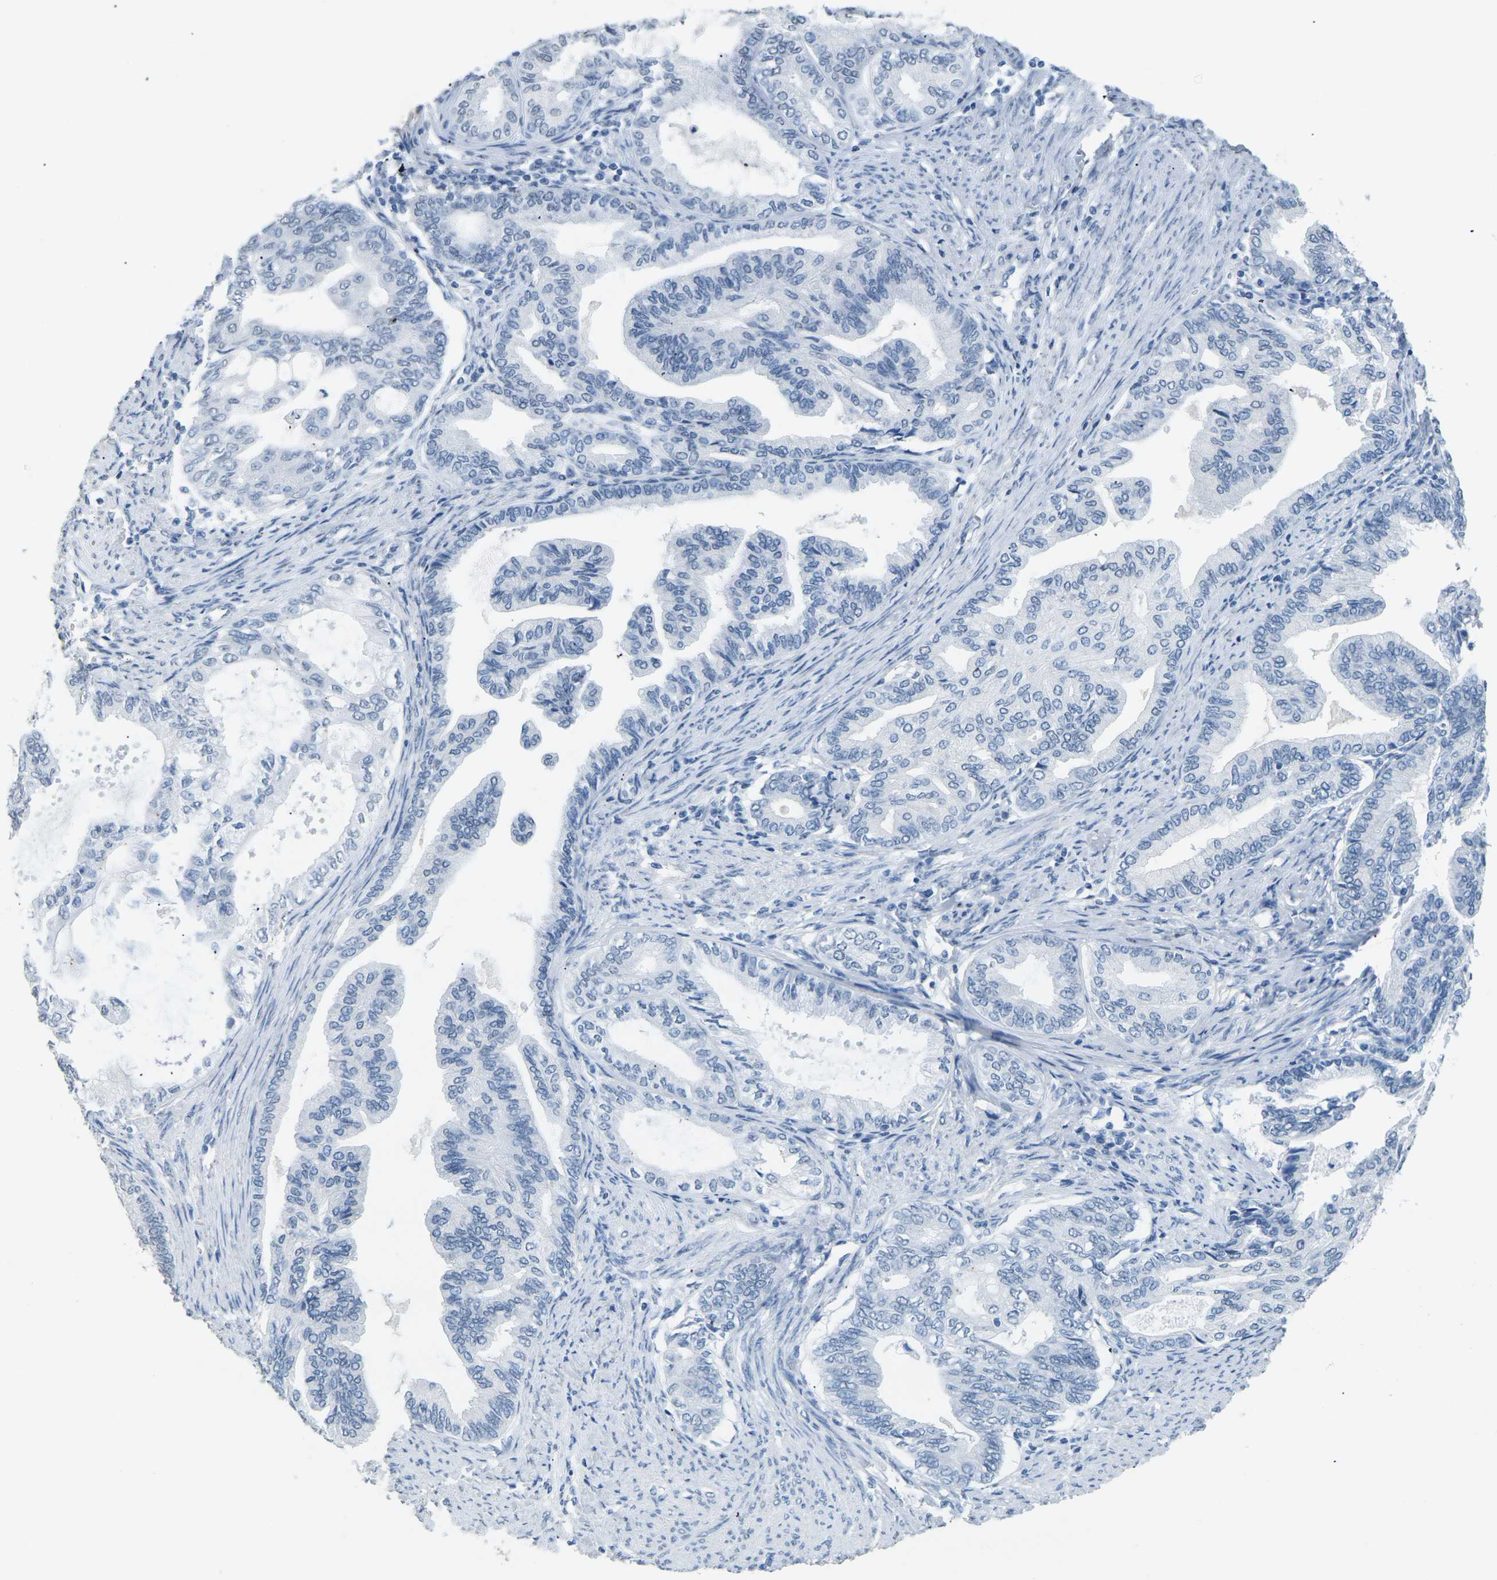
{"staining": {"intensity": "negative", "quantity": "none", "location": "none"}, "tissue": "endometrial cancer", "cell_type": "Tumor cells", "image_type": "cancer", "snomed": [{"axis": "morphology", "description": "Adenocarcinoma, NOS"}, {"axis": "topography", "description": "Endometrium"}], "caption": "IHC micrograph of neoplastic tissue: human endometrial cancer stained with DAB (3,3'-diaminobenzidine) demonstrates no significant protein expression in tumor cells.", "gene": "CTAG1A", "patient": {"sex": "female", "age": 86}}